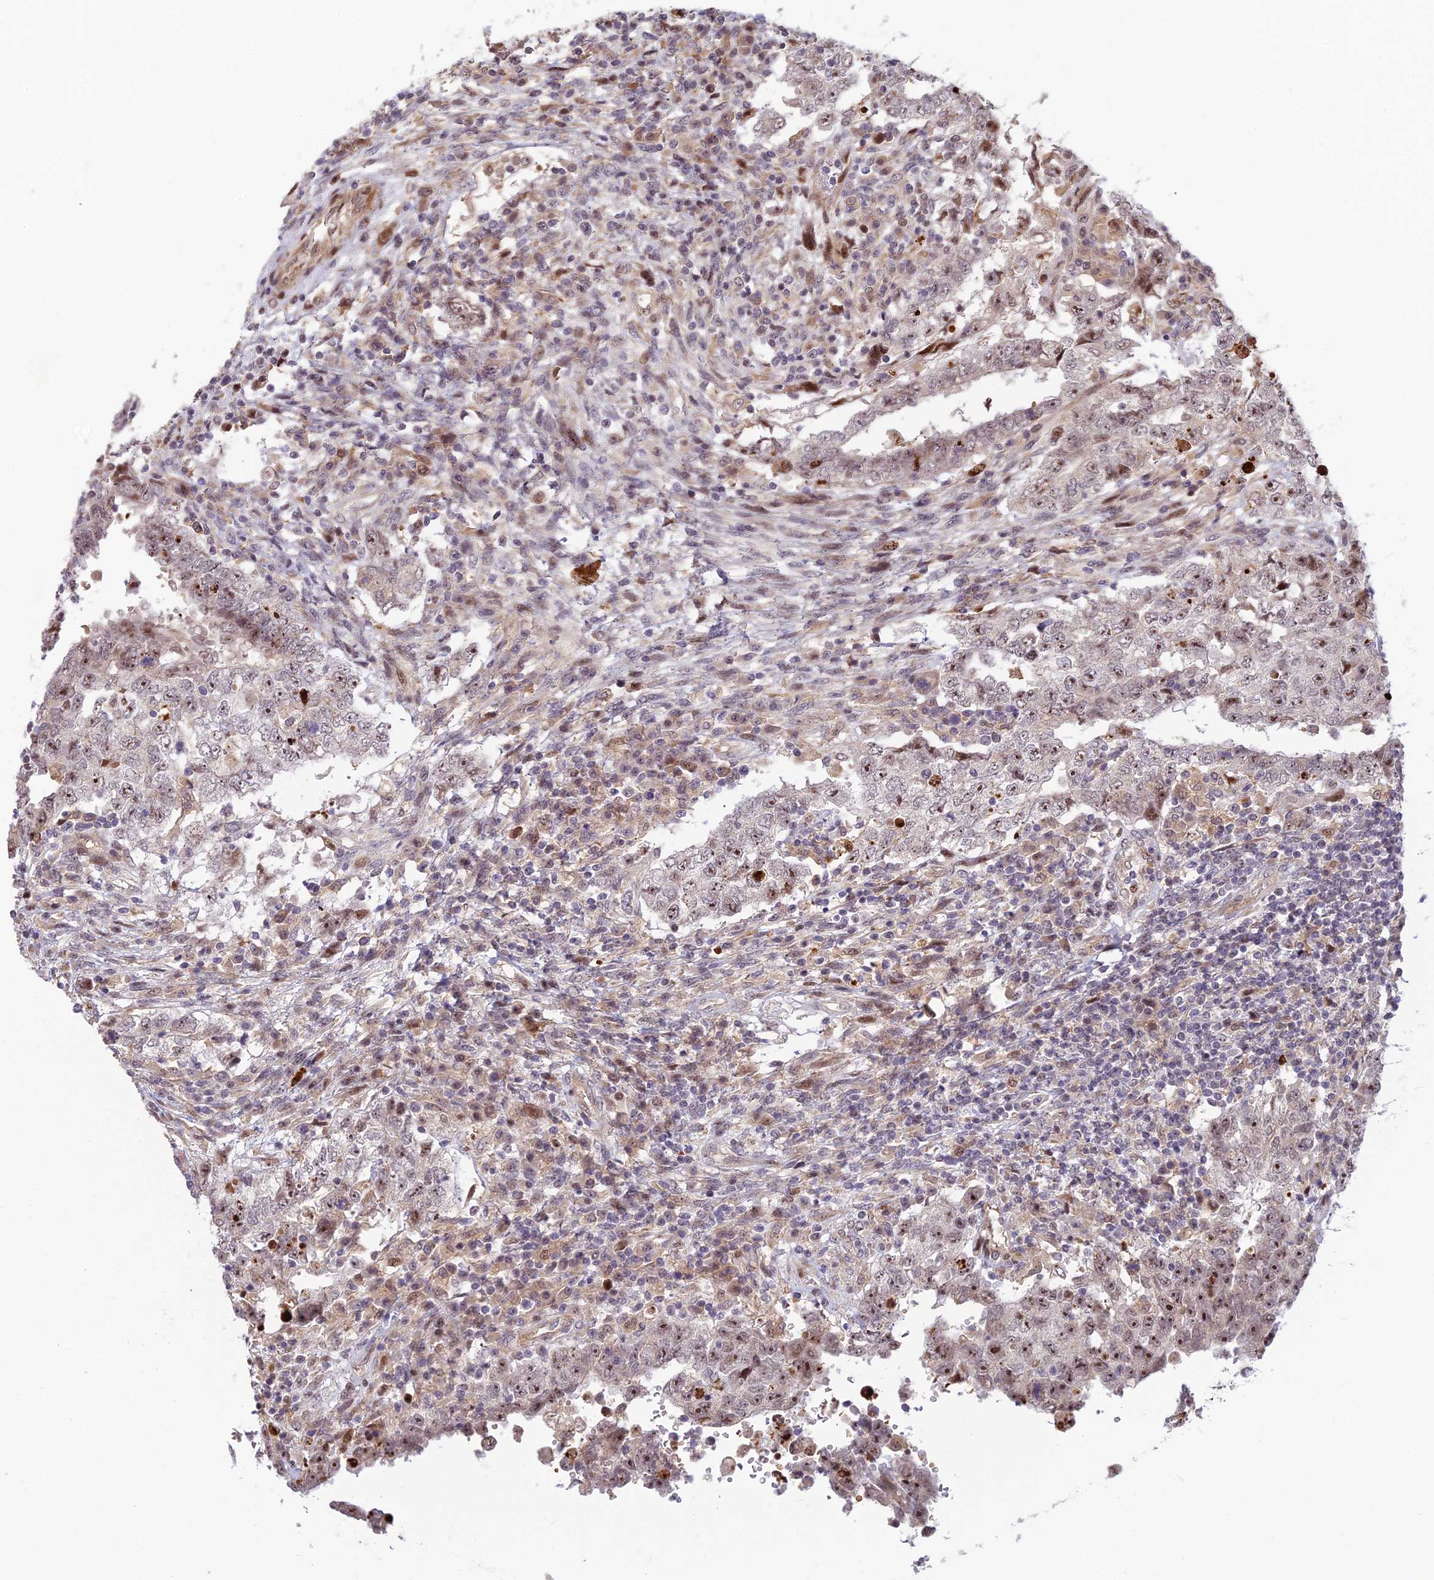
{"staining": {"intensity": "strong", "quantity": "<25%", "location": "nuclear"}, "tissue": "testis cancer", "cell_type": "Tumor cells", "image_type": "cancer", "snomed": [{"axis": "morphology", "description": "Carcinoma, Embryonal, NOS"}, {"axis": "topography", "description": "Testis"}], "caption": "Immunohistochemical staining of human testis cancer (embryonal carcinoma) displays medium levels of strong nuclear expression in approximately <25% of tumor cells. The staining is performed using DAB (3,3'-diaminobenzidine) brown chromogen to label protein expression. The nuclei are counter-stained blue using hematoxylin.", "gene": "UFSP2", "patient": {"sex": "male", "age": 26}}